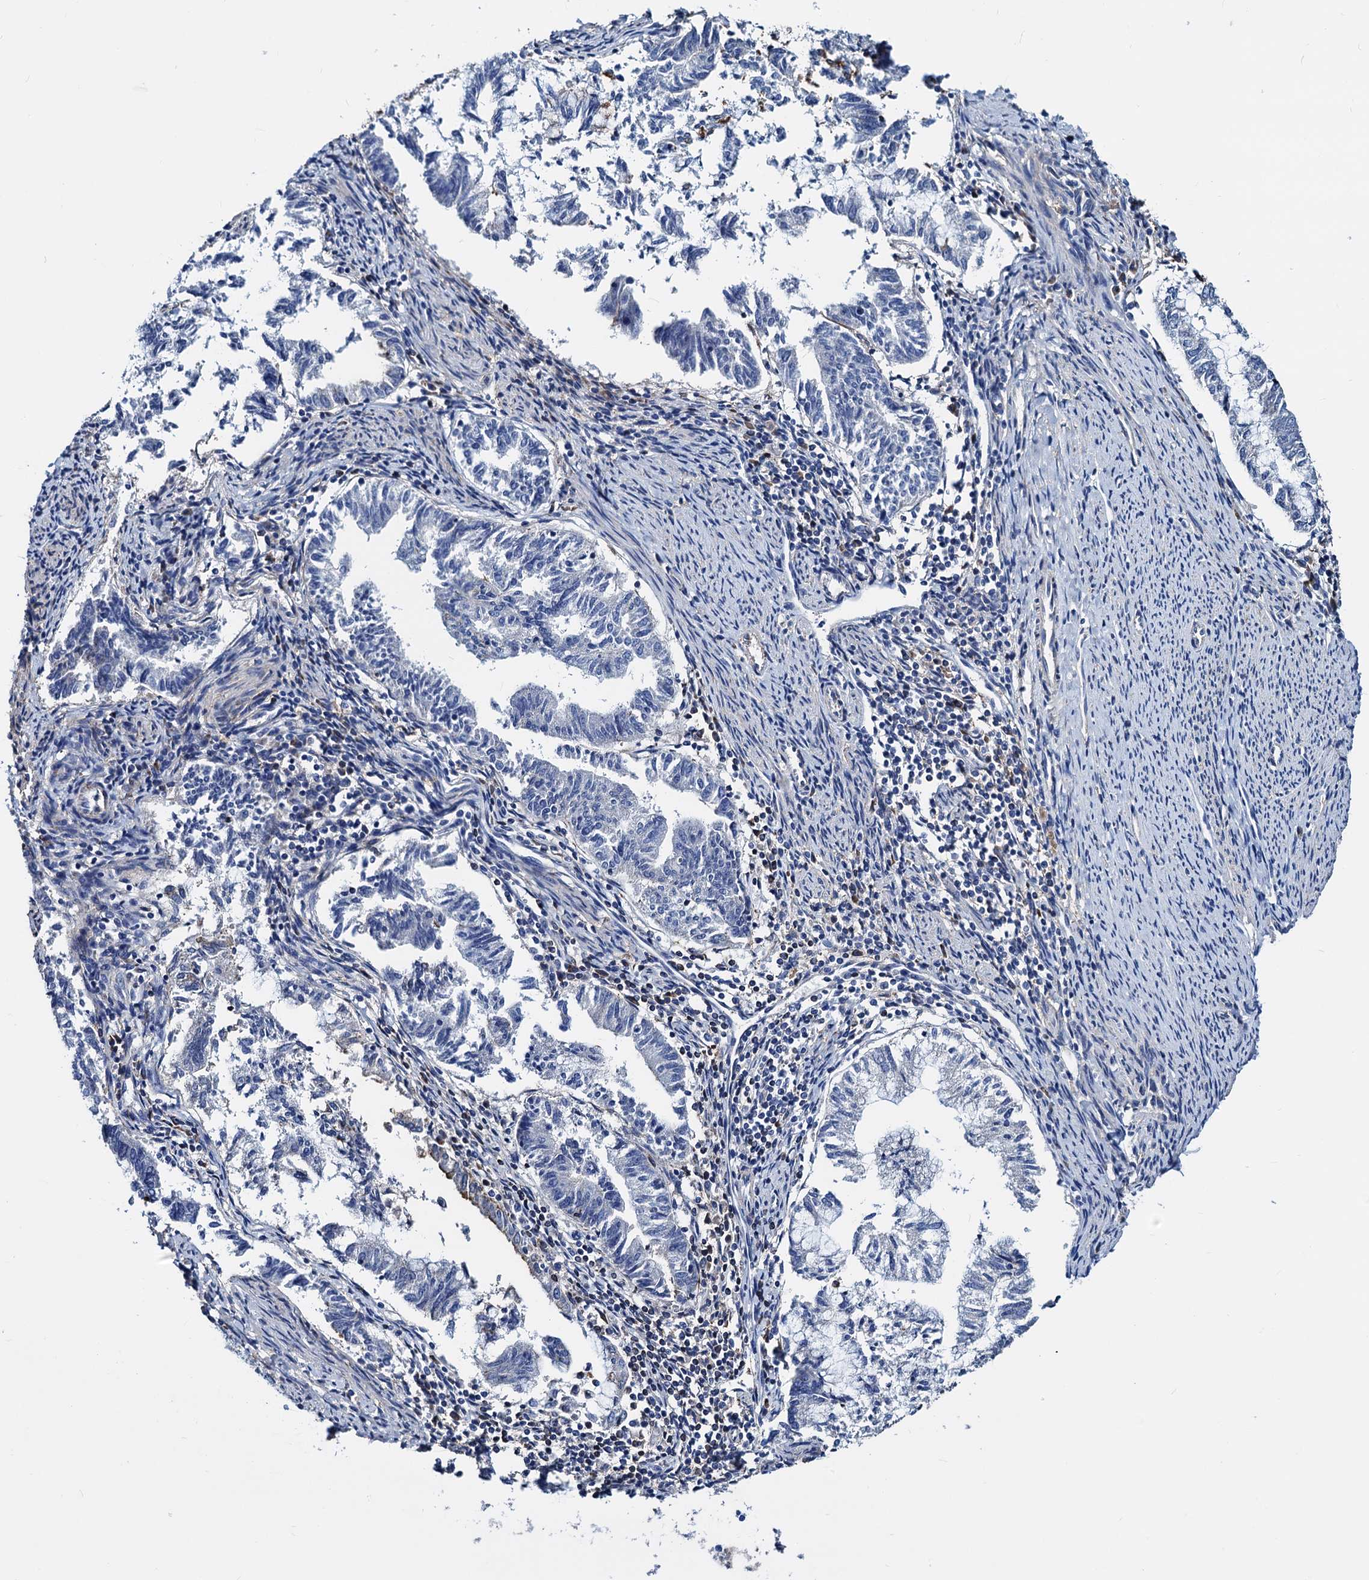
{"staining": {"intensity": "moderate", "quantity": "<25%", "location": "cytoplasmic/membranous"}, "tissue": "endometrial cancer", "cell_type": "Tumor cells", "image_type": "cancer", "snomed": [{"axis": "morphology", "description": "Adenocarcinoma, NOS"}, {"axis": "topography", "description": "Endometrium"}], "caption": "IHC of human endometrial adenocarcinoma demonstrates low levels of moderate cytoplasmic/membranous positivity in approximately <25% of tumor cells. The protein is shown in brown color, while the nuclei are stained blue.", "gene": "GCOM1", "patient": {"sex": "female", "age": 79}}